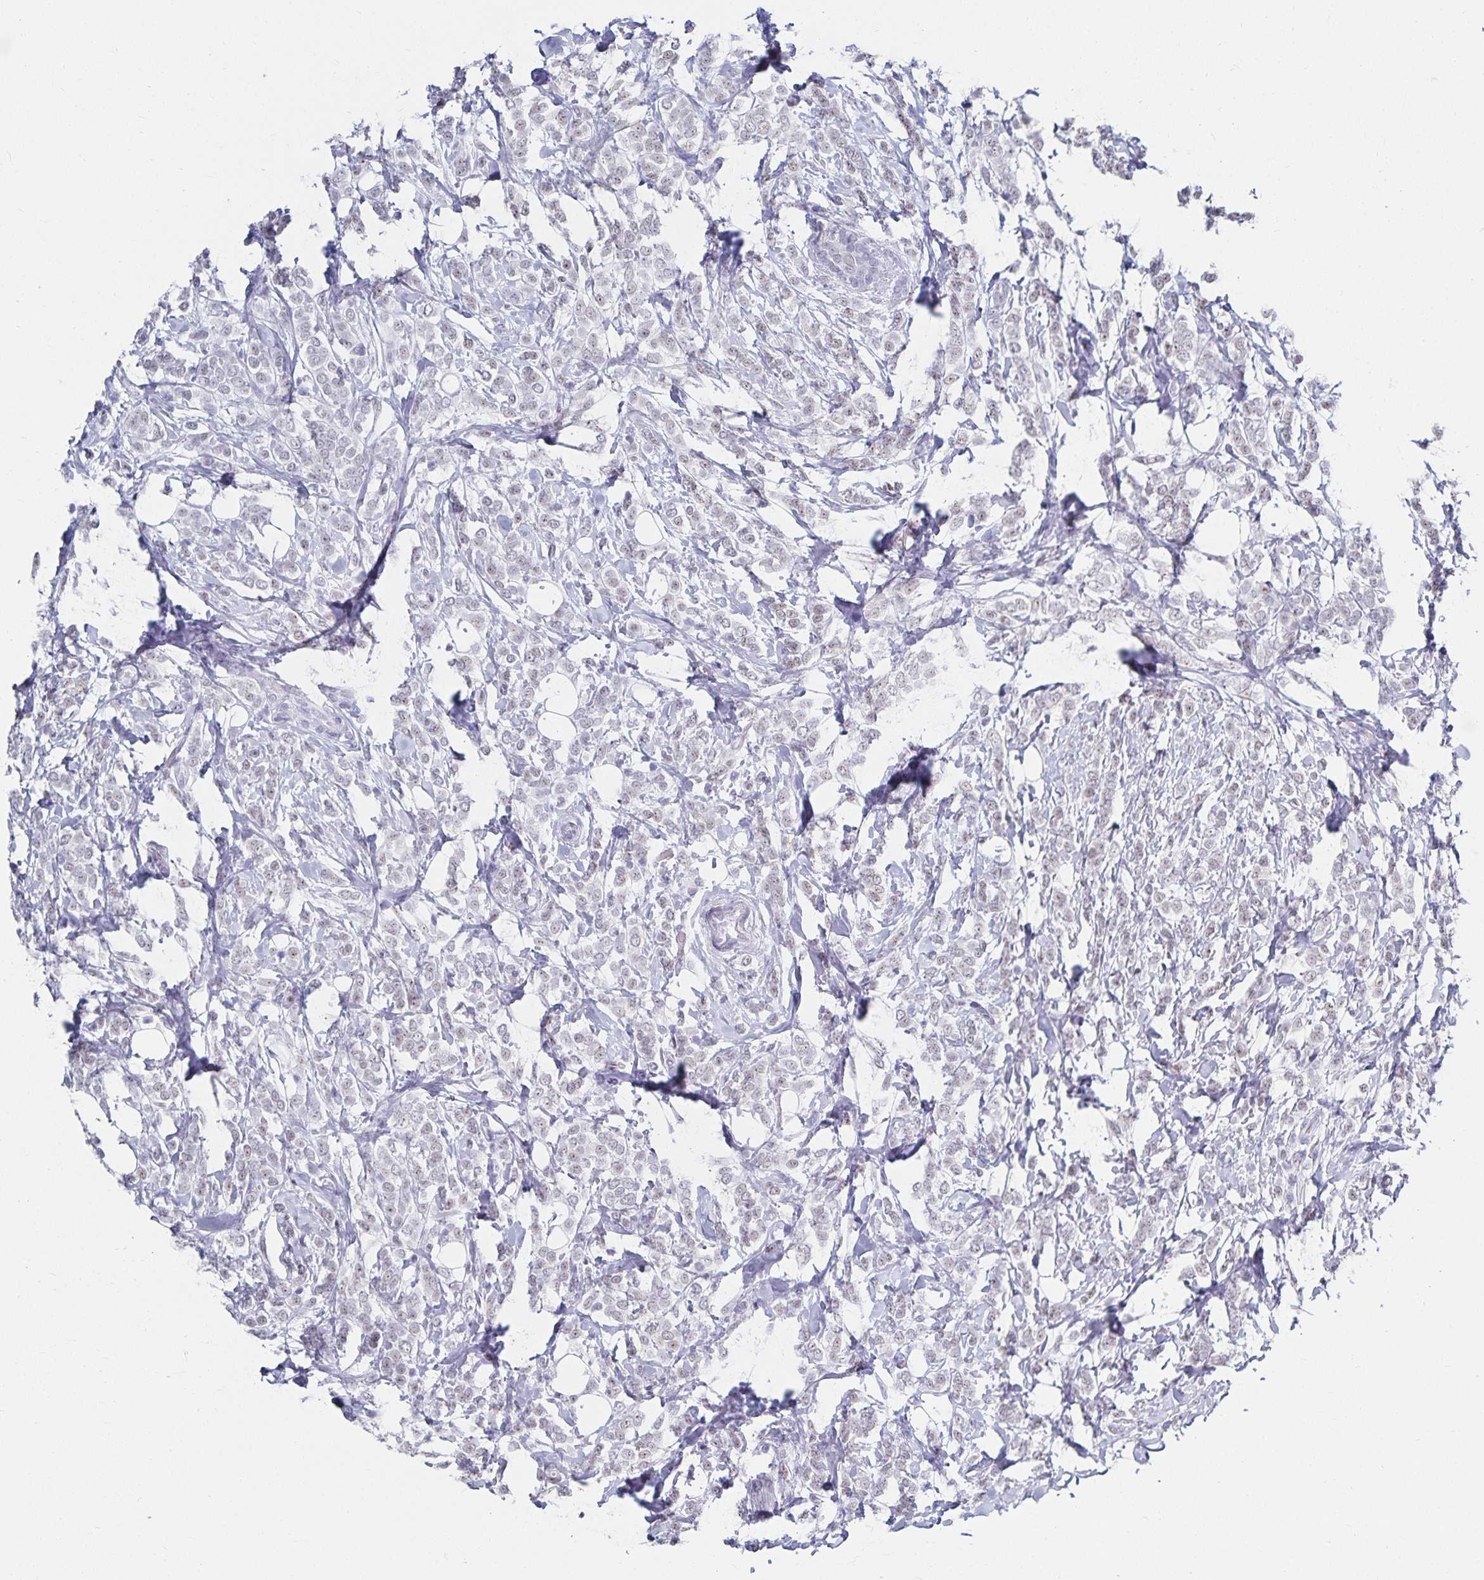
{"staining": {"intensity": "weak", "quantity": "<25%", "location": "nuclear"}, "tissue": "breast cancer", "cell_type": "Tumor cells", "image_type": "cancer", "snomed": [{"axis": "morphology", "description": "Lobular carcinoma"}, {"axis": "topography", "description": "Breast"}], "caption": "Protein analysis of lobular carcinoma (breast) reveals no significant staining in tumor cells.", "gene": "C20orf85", "patient": {"sex": "female", "age": 49}}